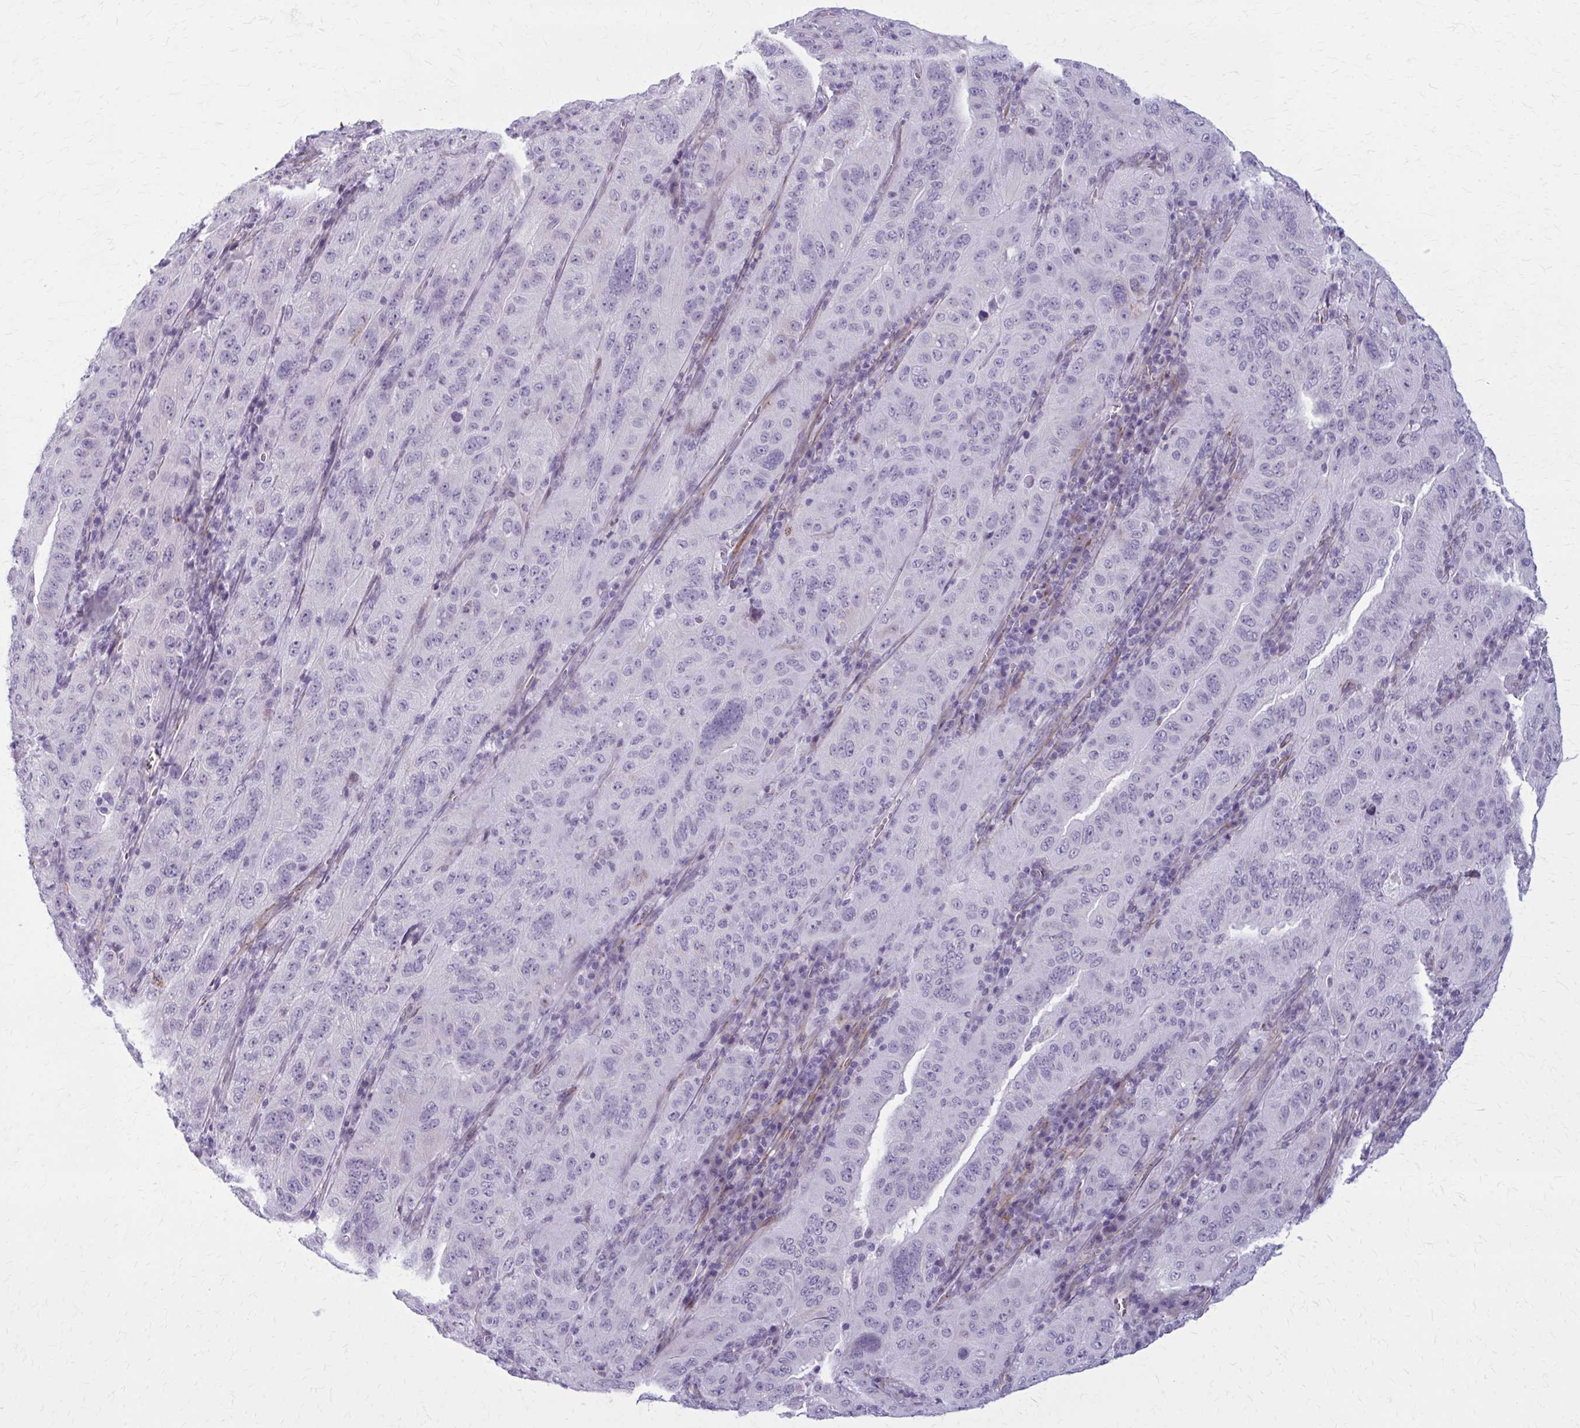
{"staining": {"intensity": "negative", "quantity": "none", "location": "none"}, "tissue": "pancreatic cancer", "cell_type": "Tumor cells", "image_type": "cancer", "snomed": [{"axis": "morphology", "description": "Adenocarcinoma, NOS"}, {"axis": "topography", "description": "Pancreas"}], "caption": "Tumor cells are negative for brown protein staining in pancreatic cancer.", "gene": "AKAP12", "patient": {"sex": "male", "age": 63}}